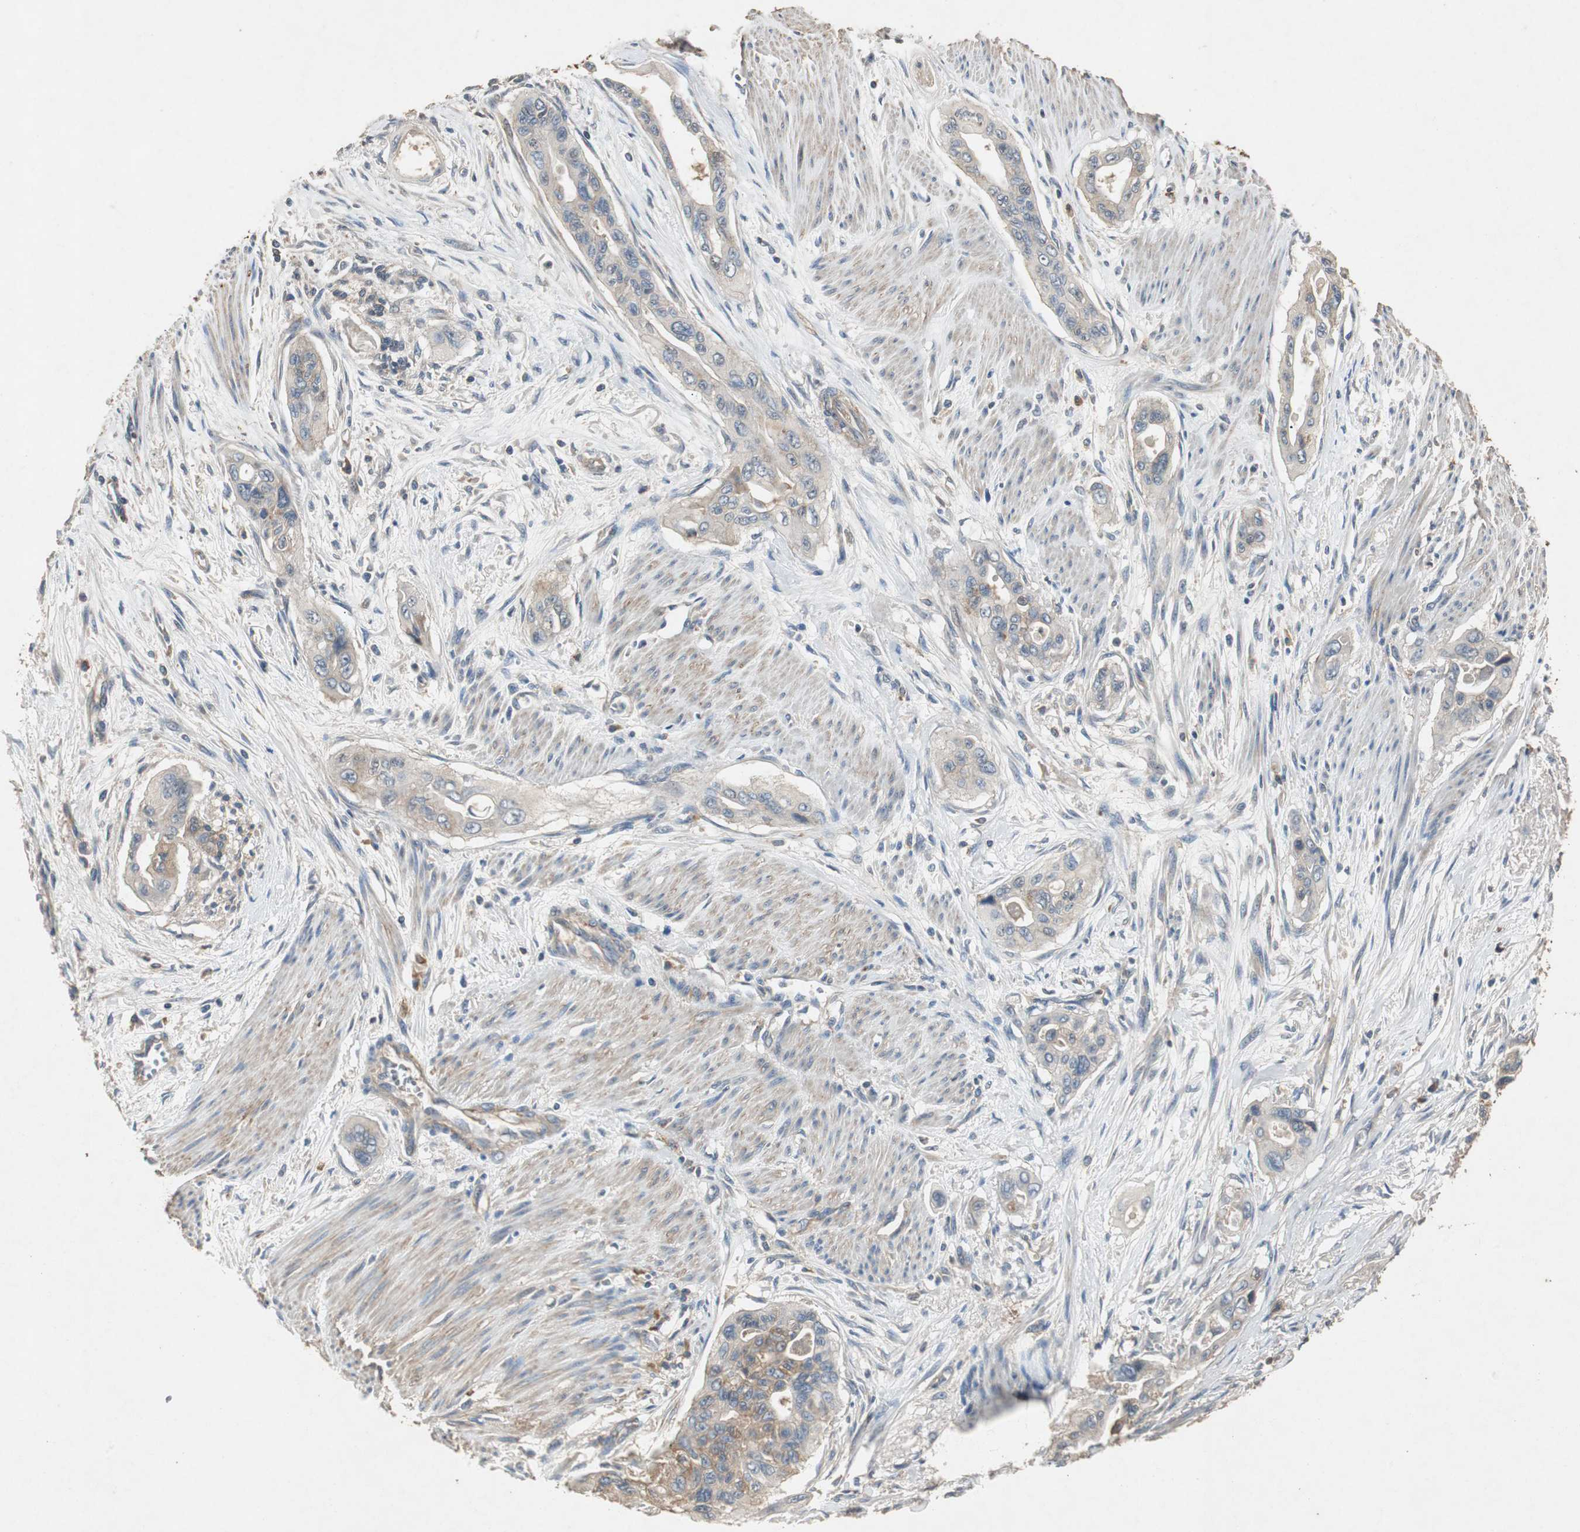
{"staining": {"intensity": "weak", "quantity": "25%-75%", "location": "cytoplasmic/membranous"}, "tissue": "pancreatic cancer", "cell_type": "Tumor cells", "image_type": "cancer", "snomed": [{"axis": "morphology", "description": "Adenocarcinoma, NOS"}, {"axis": "topography", "description": "Pancreas"}], "caption": "IHC of pancreatic adenocarcinoma reveals low levels of weak cytoplasmic/membranous staining in approximately 25%-75% of tumor cells.", "gene": "TNFRSF14", "patient": {"sex": "male", "age": 77}}